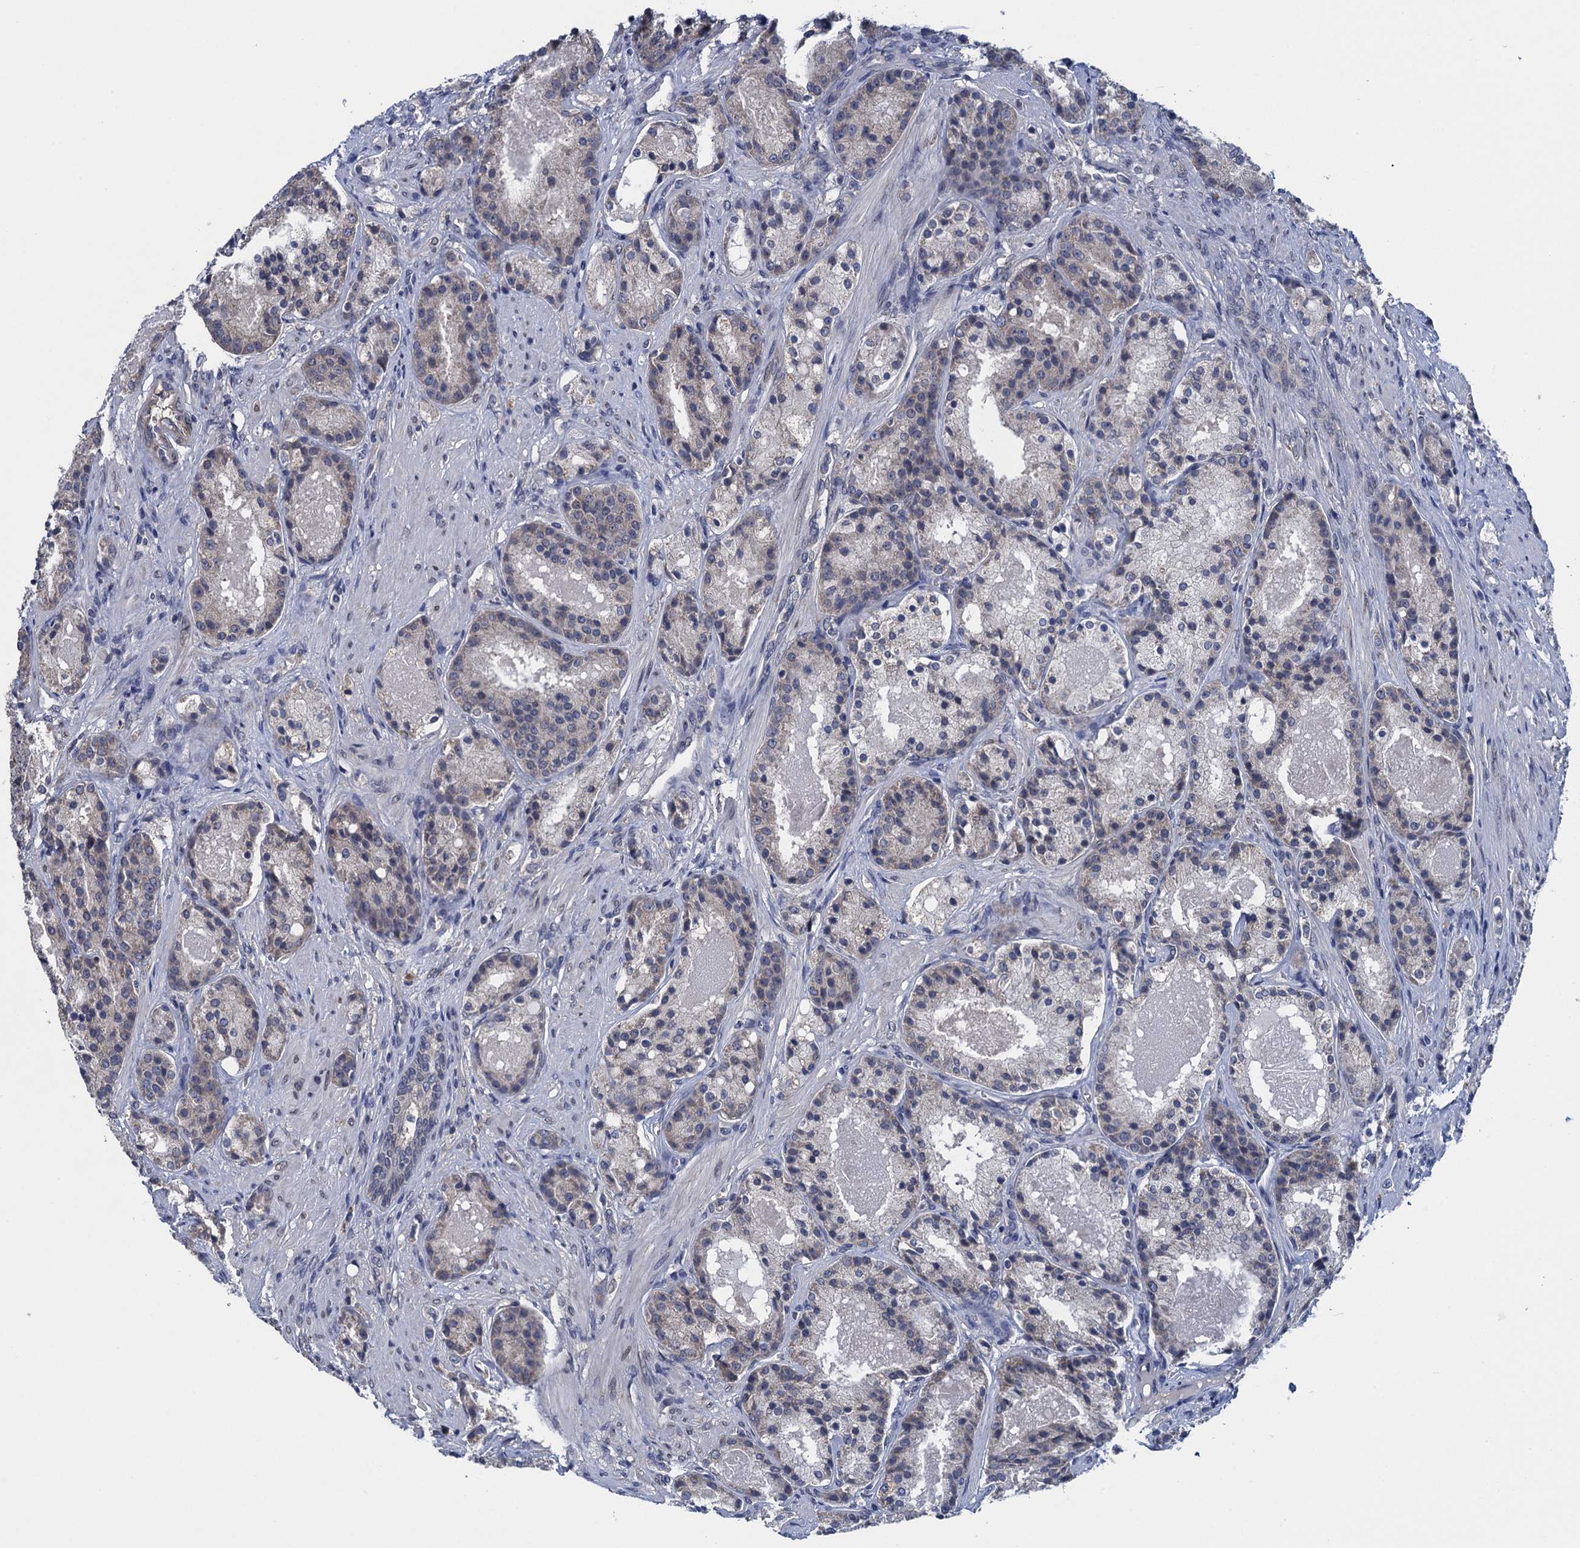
{"staining": {"intensity": "weak", "quantity": "<25%", "location": "cytoplasmic/membranous"}, "tissue": "prostate cancer", "cell_type": "Tumor cells", "image_type": "cancer", "snomed": [{"axis": "morphology", "description": "Adenocarcinoma, High grade"}, {"axis": "topography", "description": "Prostate"}], "caption": "IHC photomicrograph of neoplastic tissue: human prostate cancer stained with DAB demonstrates no significant protein expression in tumor cells.", "gene": "CTU2", "patient": {"sex": "male", "age": 60}}